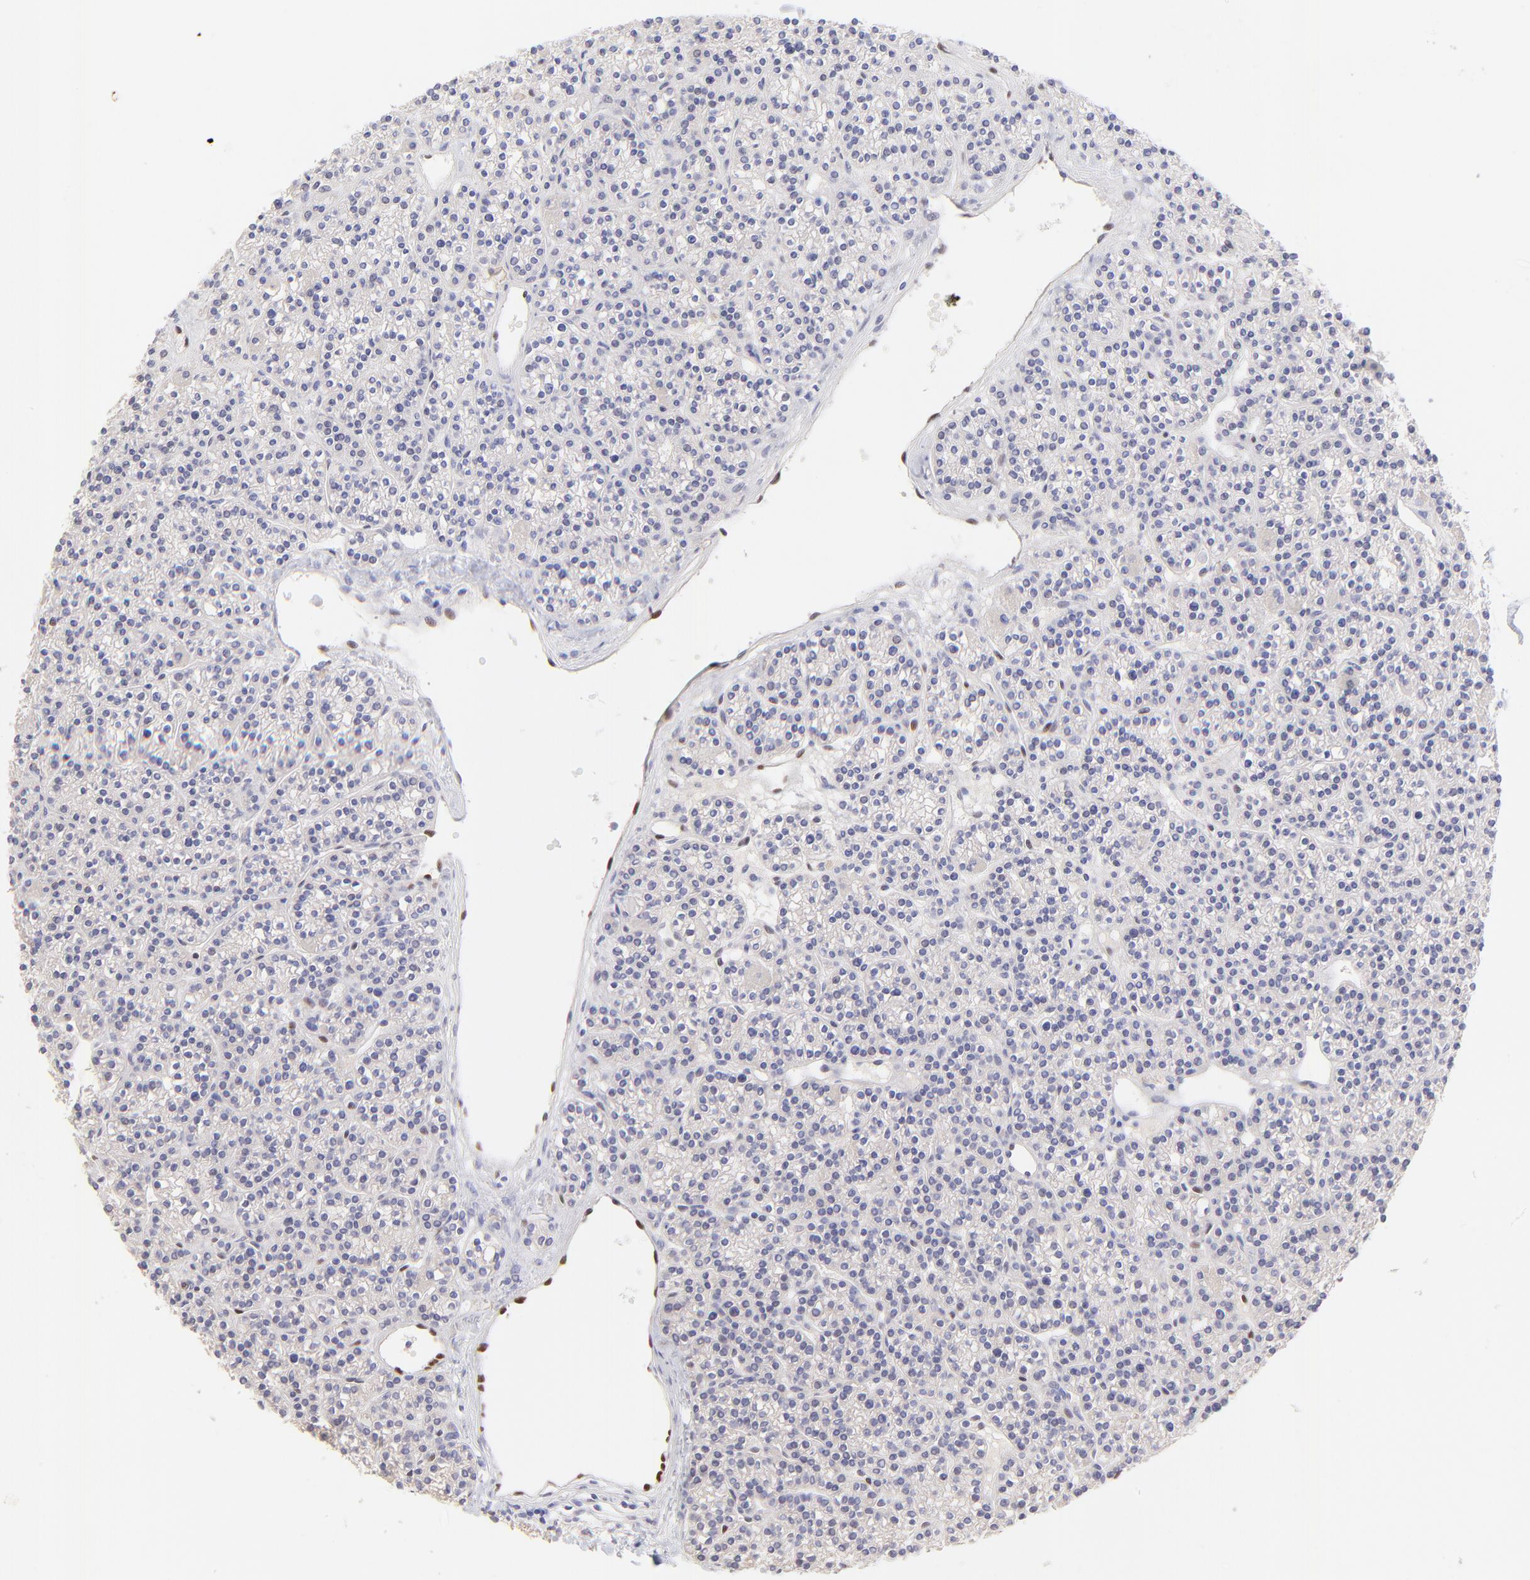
{"staining": {"intensity": "negative", "quantity": "none", "location": "none"}, "tissue": "parathyroid gland", "cell_type": "Glandular cells", "image_type": "normal", "snomed": [{"axis": "morphology", "description": "Normal tissue, NOS"}, {"axis": "topography", "description": "Parathyroid gland"}], "caption": "Glandular cells show no significant staining in normal parathyroid gland. (DAB (3,3'-diaminobenzidine) immunohistochemistry with hematoxylin counter stain).", "gene": "KLF4", "patient": {"sex": "female", "age": 50}}